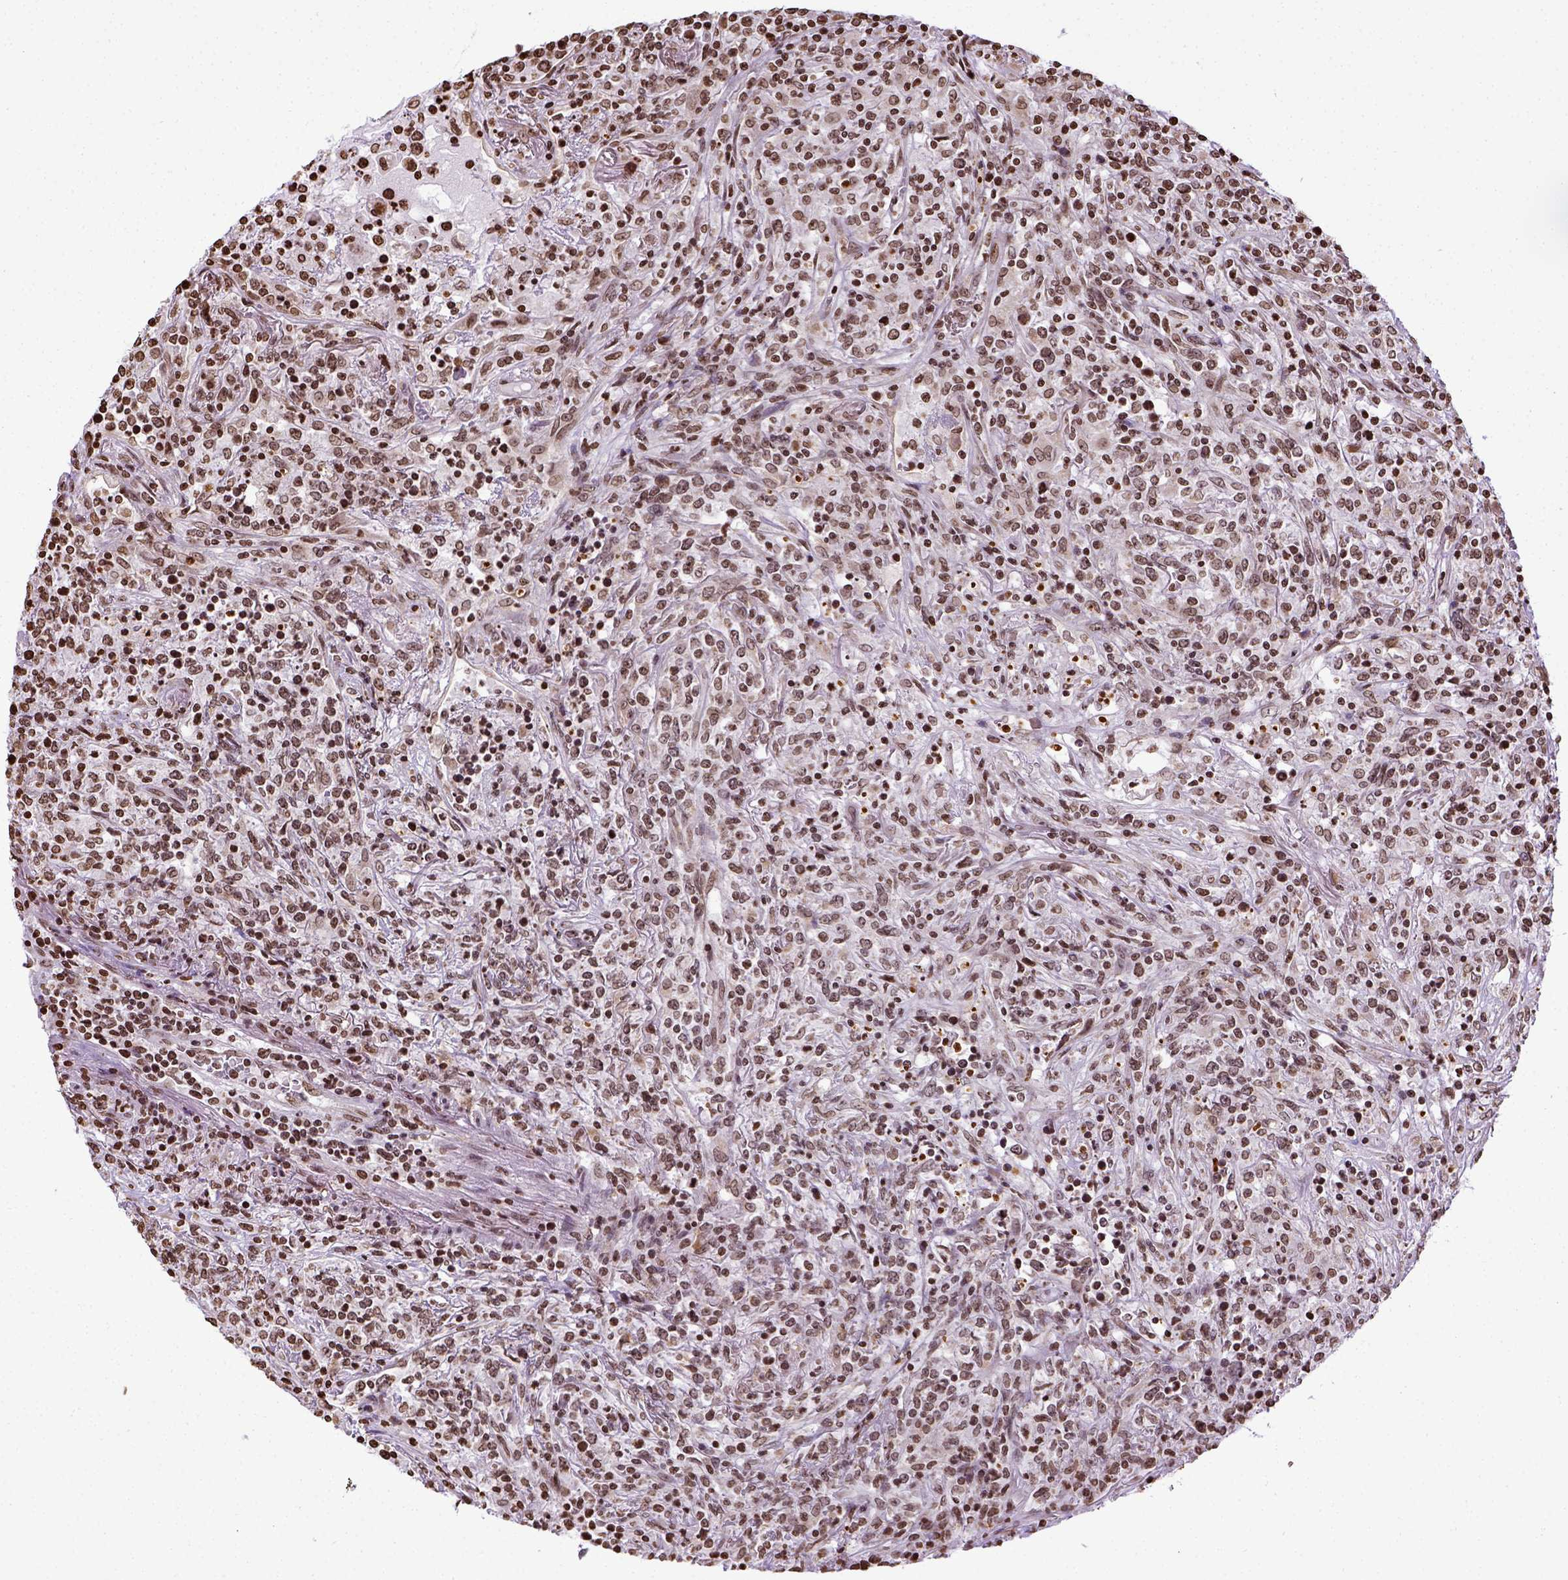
{"staining": {"intensity": "moderate", "quantity": ">75%", "location": "nuclear"}, "tissue": "lymphoma", "cell_type": "Tumor cells", "image_type": "cancer", "snomed": [{"axis": "morphology", "description": "Malignant lymphoma, non-Hodgkin's type, High grade"}, {"axis": "topography", "description": "Lung"}], "caption": "Protein analysis of lymphoma tissue displays moderate nuclear expression in approximately >75% of tumor cells.", "gene": "ZNF75D", "patient": {"sex": "male", "age": 79}}